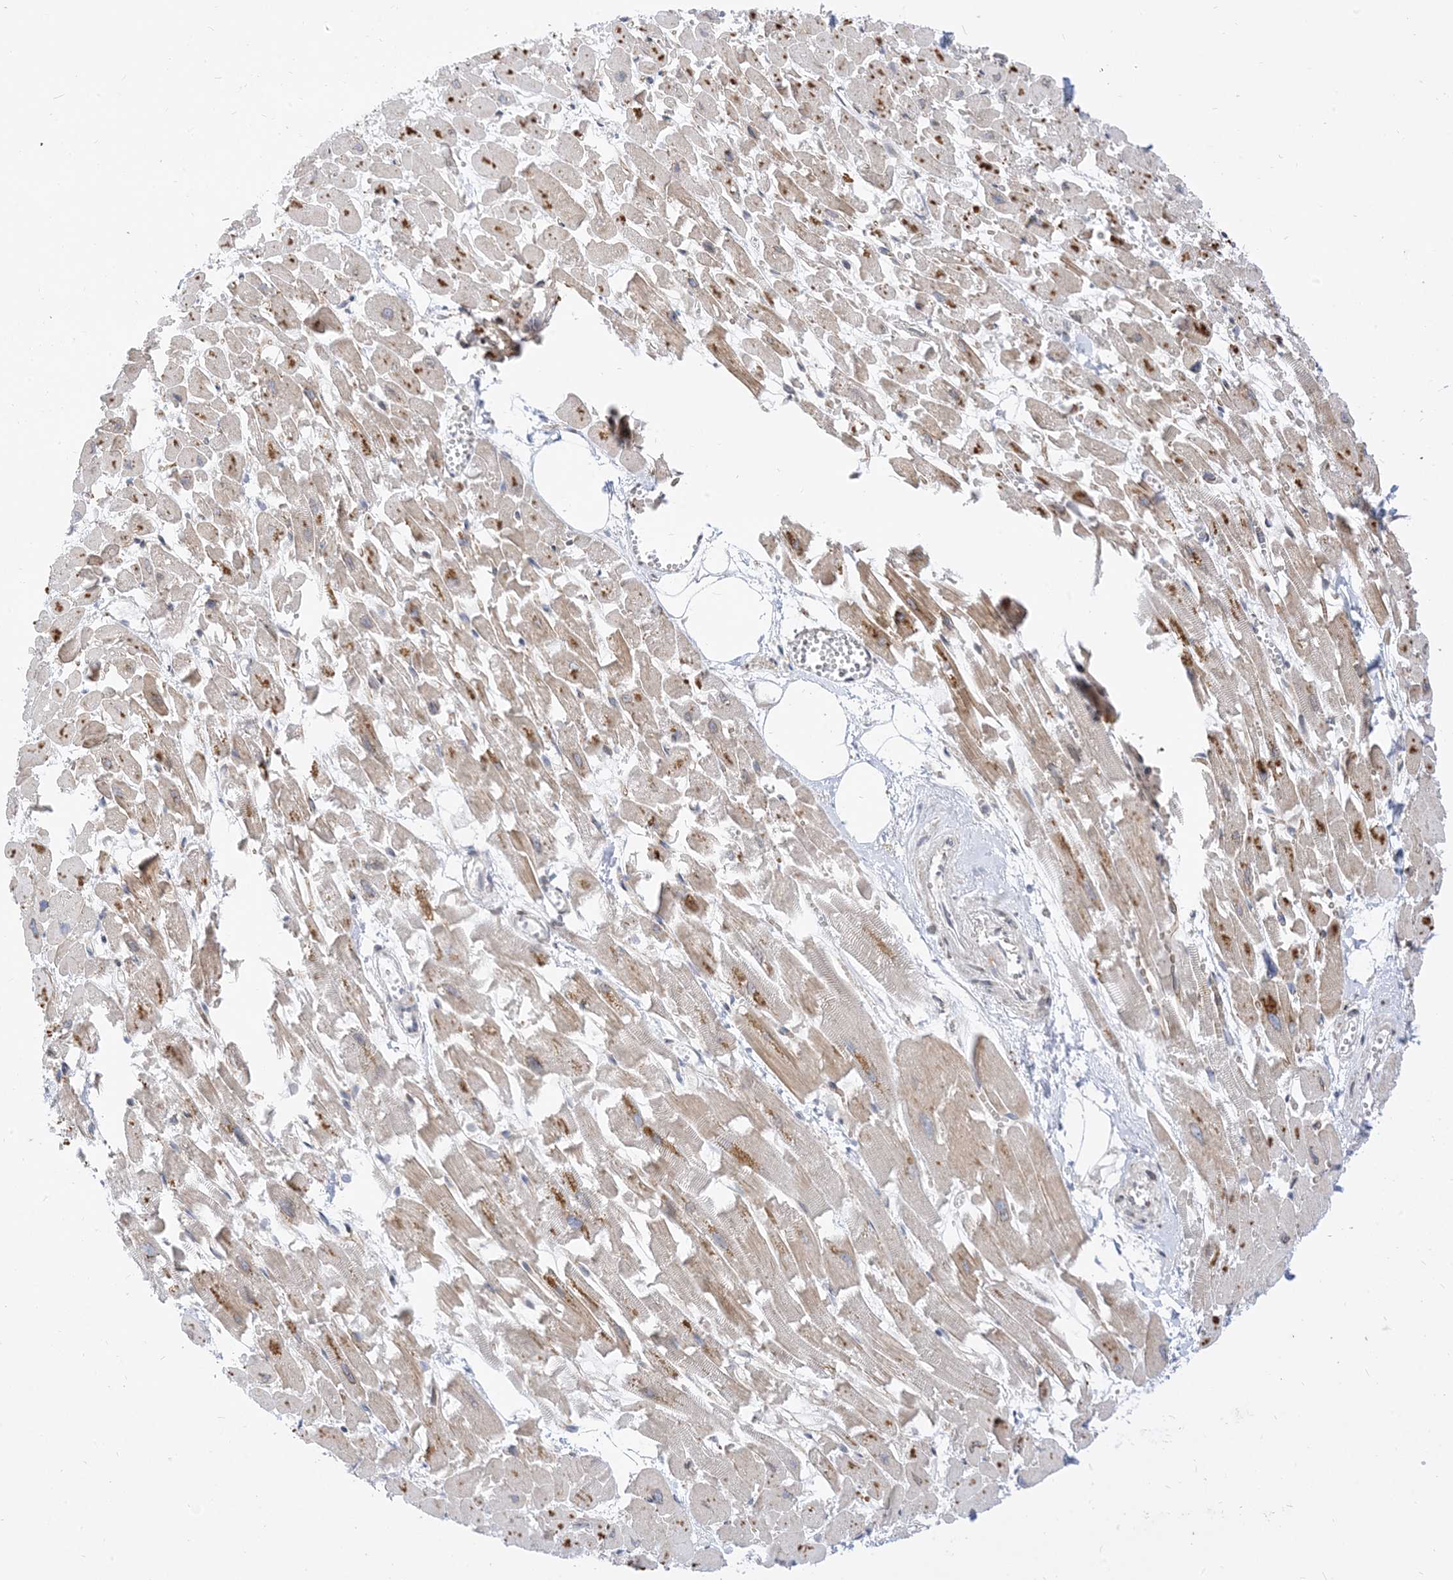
{"staining": {"intensity": "weak", "quantity": ">75%", "location": "cytoplasmic/membranous"}, "tissue": "heart muscle", "cell_type": "Cardiomyocytes", "image_type": "normal", "snomed": [{"axis": "morphology", "description": "Normal tissue, NOS"}, {"axis": "topography", "description": "Heart"}], "caption": "High-magnification brightfield microscopy of benign heart muscle stained with DAB (3,3'-diaminobenzidine) (brown) and counterstained with hematoxylin (blue). cardiomyocytes exhibit weak cytoplasmic/membranous positivity is identified in approximately>75% of cells.", "gene": "TYSND1", "patient": {"sex": "female", "age": 64}}